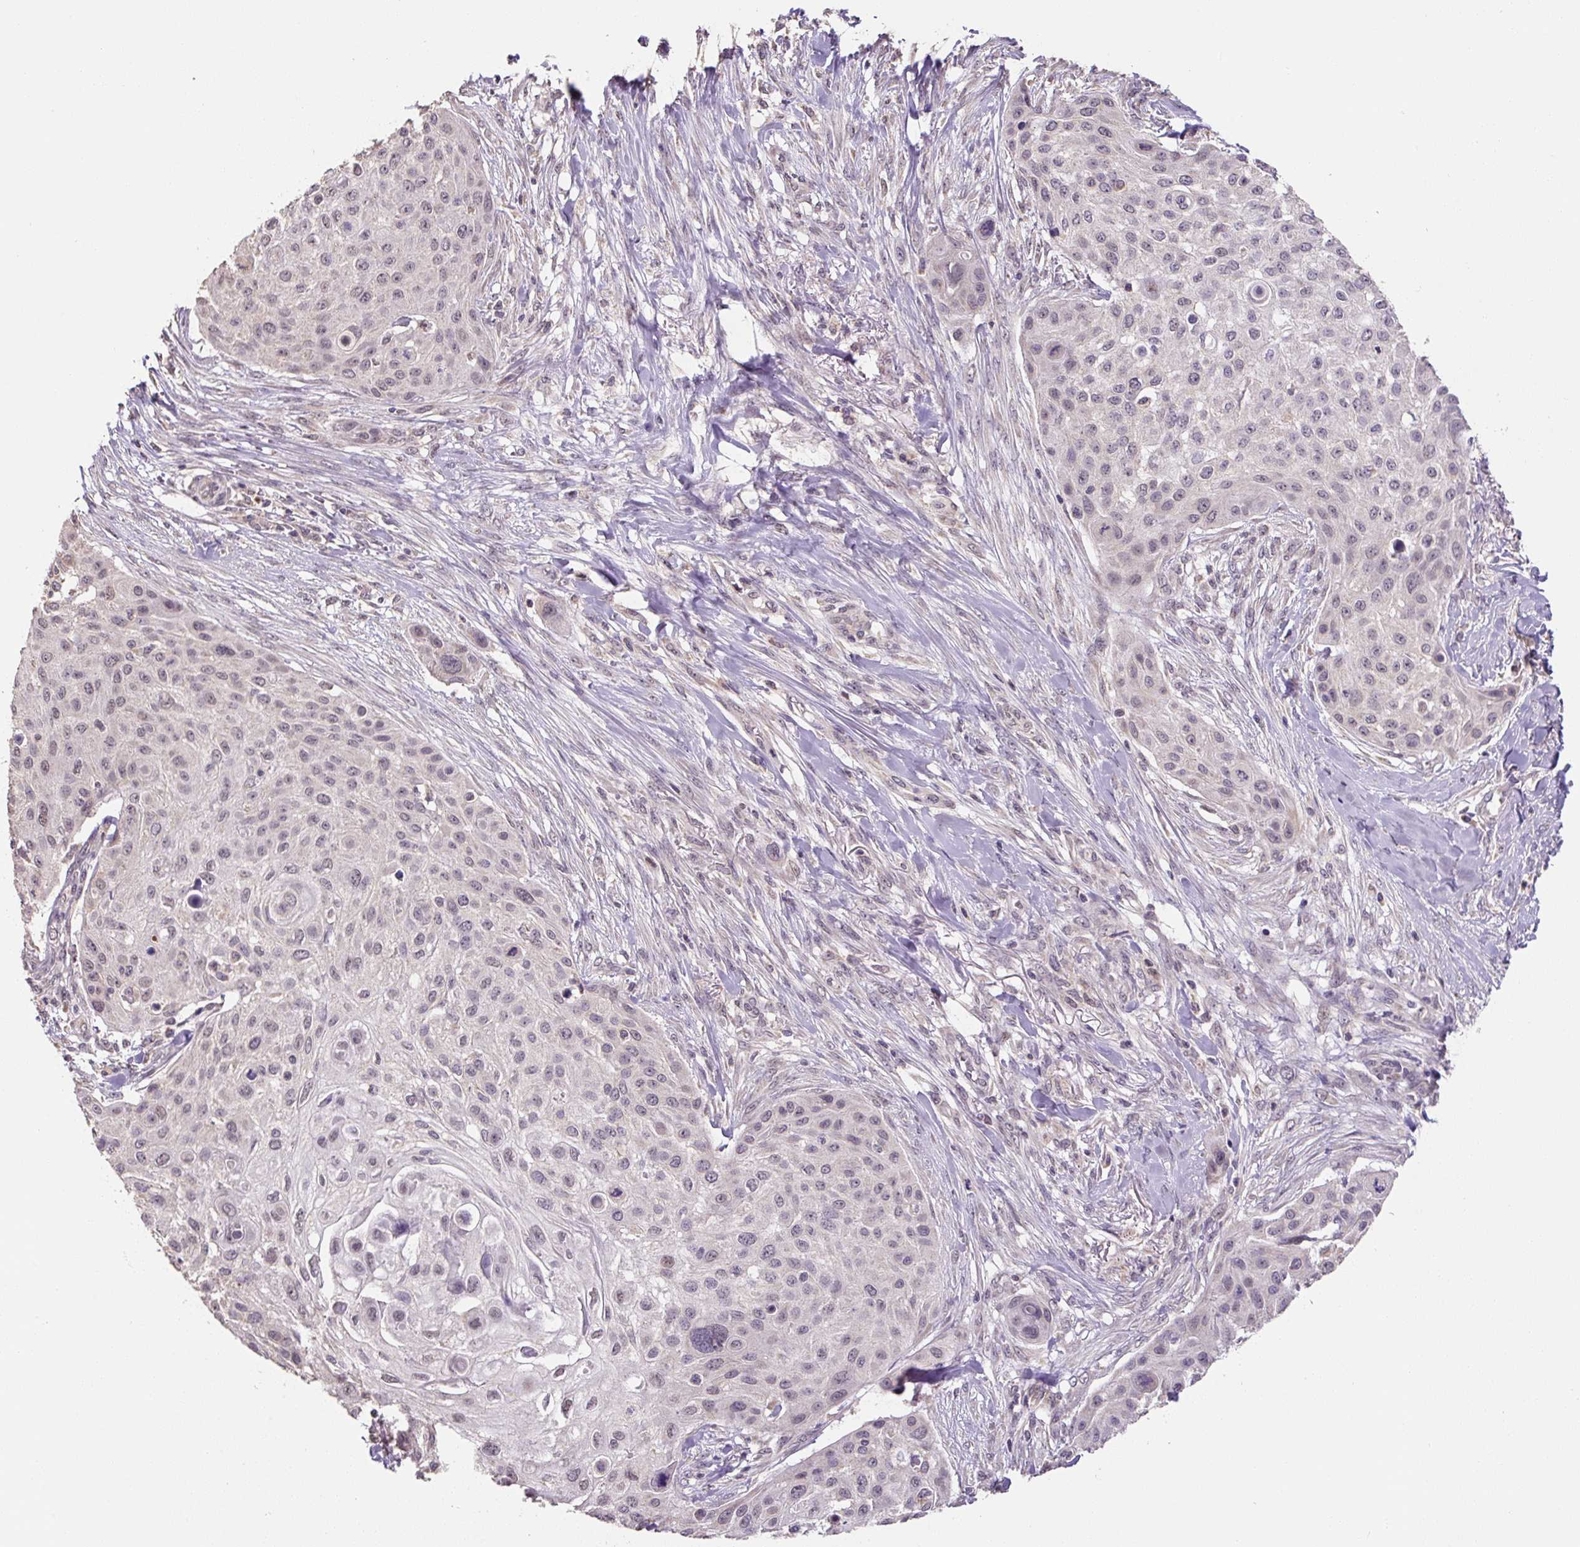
{"staining": {"intensity": "weak", "quantity": "<25%", "location": "nuclear"}, "tissue": "skin cancer", "cell_type": "Tumor cells", "image_type": "cancer", "snomed": [{"axis": "morphology", "description": "Squamous cell carcinoma, NOS"}, {"axis": "topography", "description": "Skin"}], "caption": "This is a image of IHC staining of skin squamous cell carcinoma, which shows no staining in tumor cells. (DAB (3,3'-diaminobenzidine) IHC visualized using brightfield microscopy, high magnification).", "gene": "MFSD9", "patient": {"sex": "female", "age": 87}}